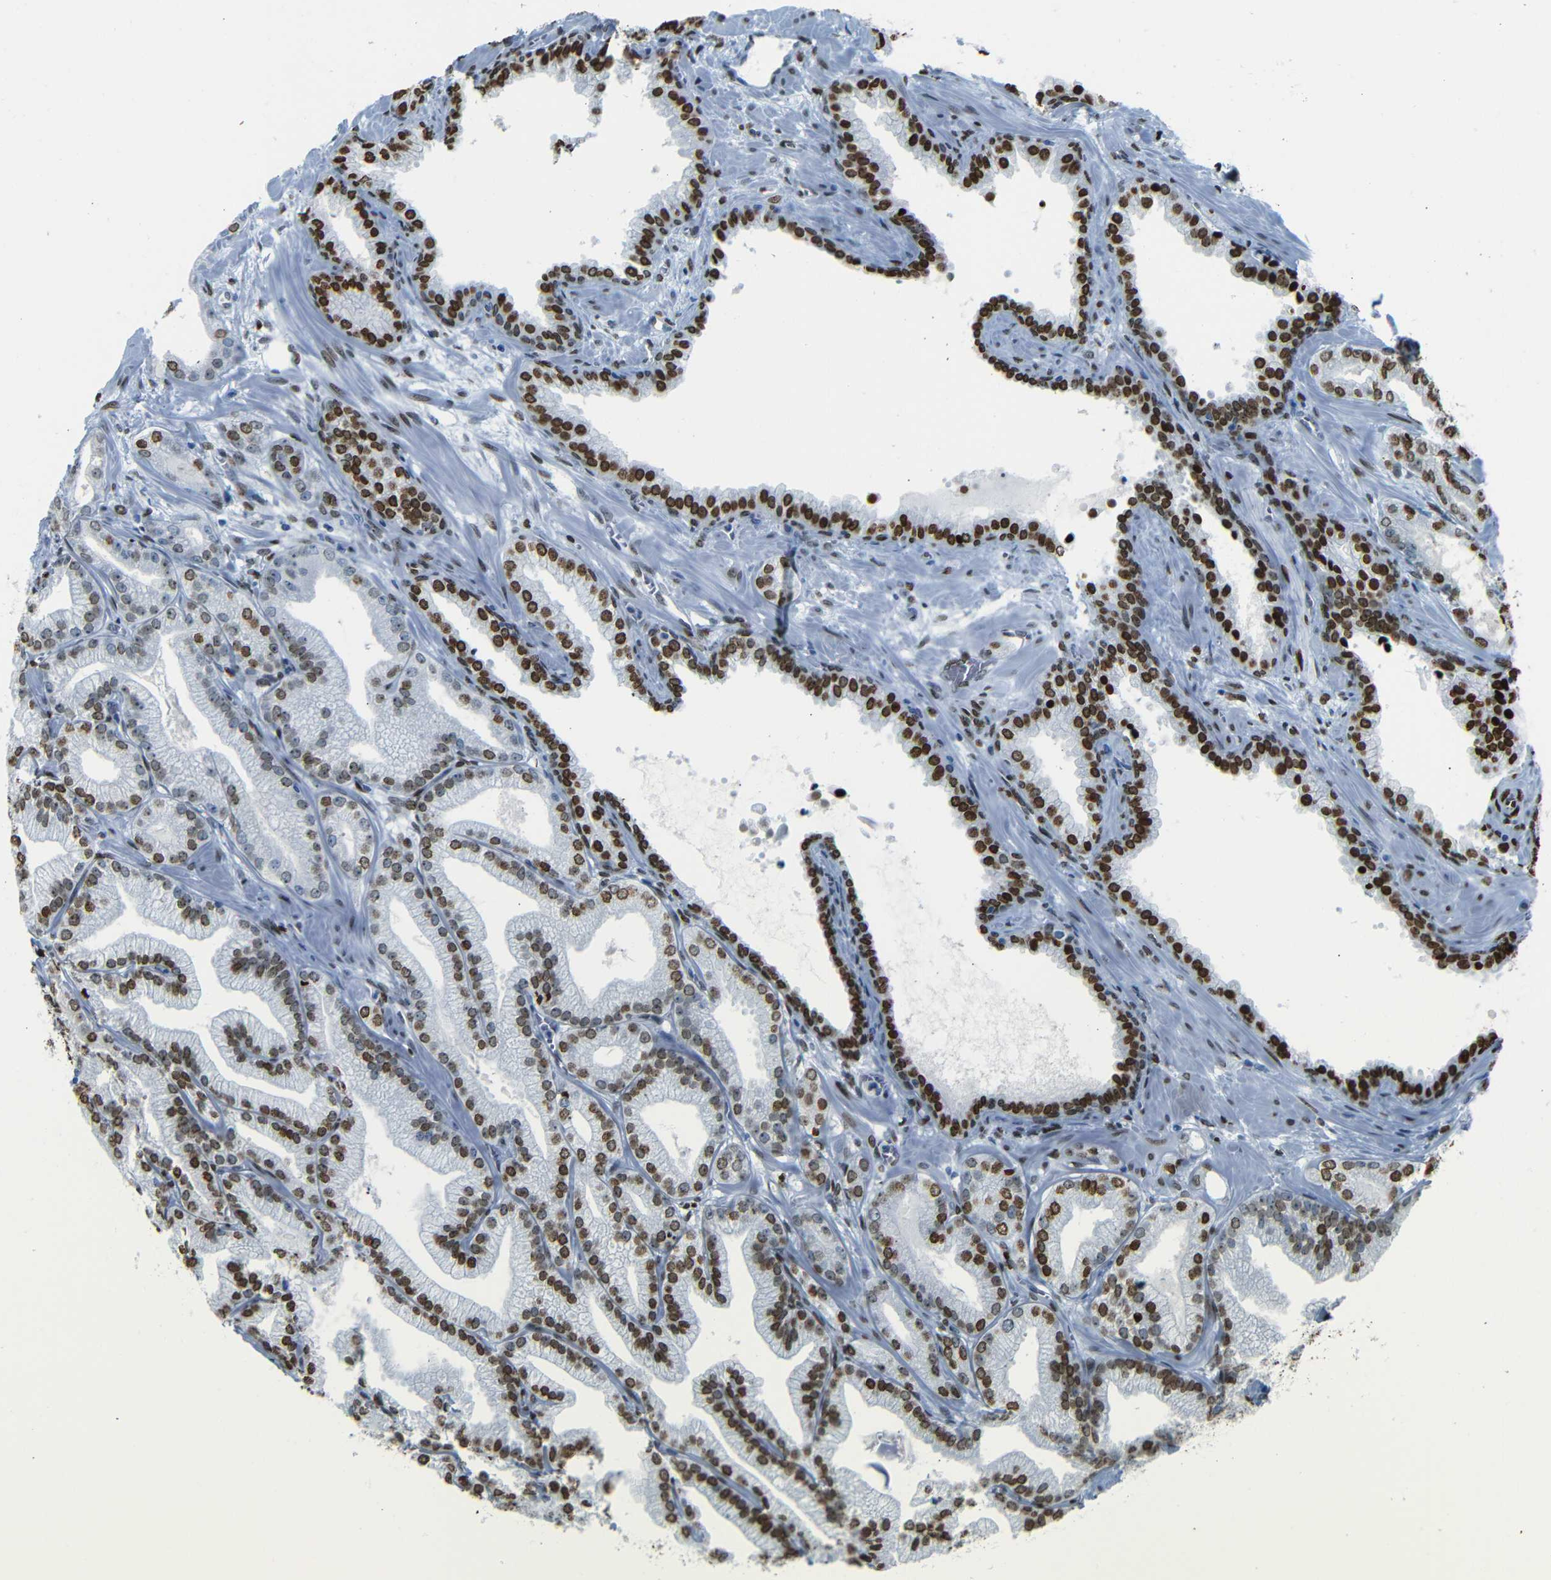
{"staining": {"intensity": "strong", "quantity": ">75%", "location": "nuclear"}, "tissue": "prostate cancer", "cell_type": "Tumor cells", "image_type": "cancer", "snomed": [{"axis": "morphology", "description": "Adenocarcinoma, Low grade"}, {"axis": "topography", "description": "Prostate"}], "caption": "IHC of low-grade adenocarcinoma (prostate) reveals high levels of strong nuclear staining in approximately >75% of tumor cells. The protein is shown in brown color, while the nuclei are stained blue.", "gene": "NPIPB15", "patient": {"sex": "male", "age": 59}}